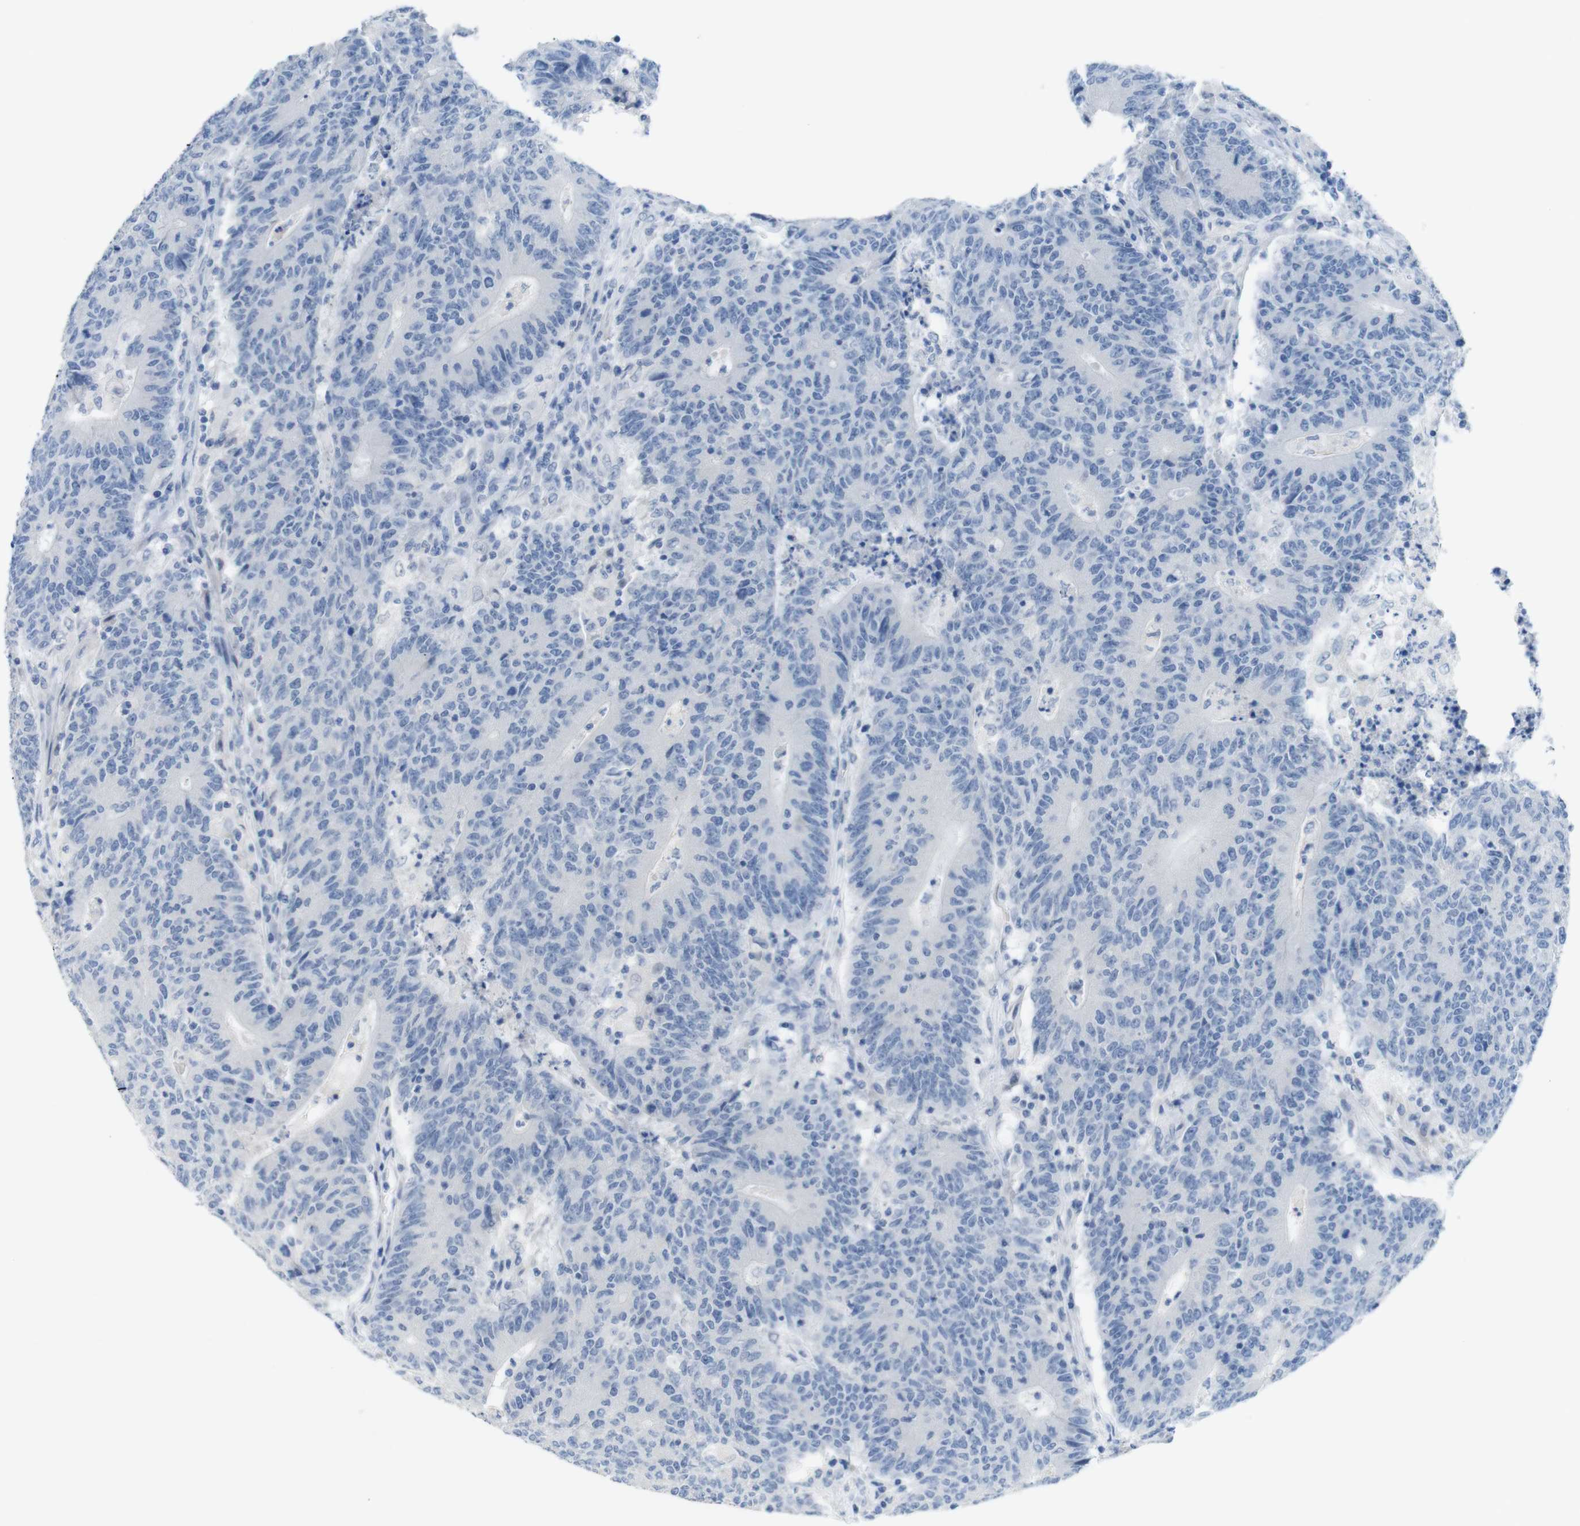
{"staining": {"intensity": "negative", "quantity": "none", "location": "none"}, "tissue": "colorectal cancer", "cell_type": "Tumor cells", "image_type": "cancer", "snomed": [{"axis": "morphology", "description": "Normal tissue, NOS"}, {"axis": "morphology", "description": "Adenocarcinoma, NOS"}, {"axis": "topography", "description": "Colon"}], "caption": "The immunohistochemistry (IHC) micrograph has no significant expression in tumor cells of adenocarcinoma (colorectal) tissue. The staining was performed using DAB (3,3'-diaminobenzidine) to visualize the protein expression in brown, while the nuclei were stained in blue with hematoxylin (Magnification: 20x).", "gene": "OPN1SW", "patient": {"sex": "female", "age": 75}}